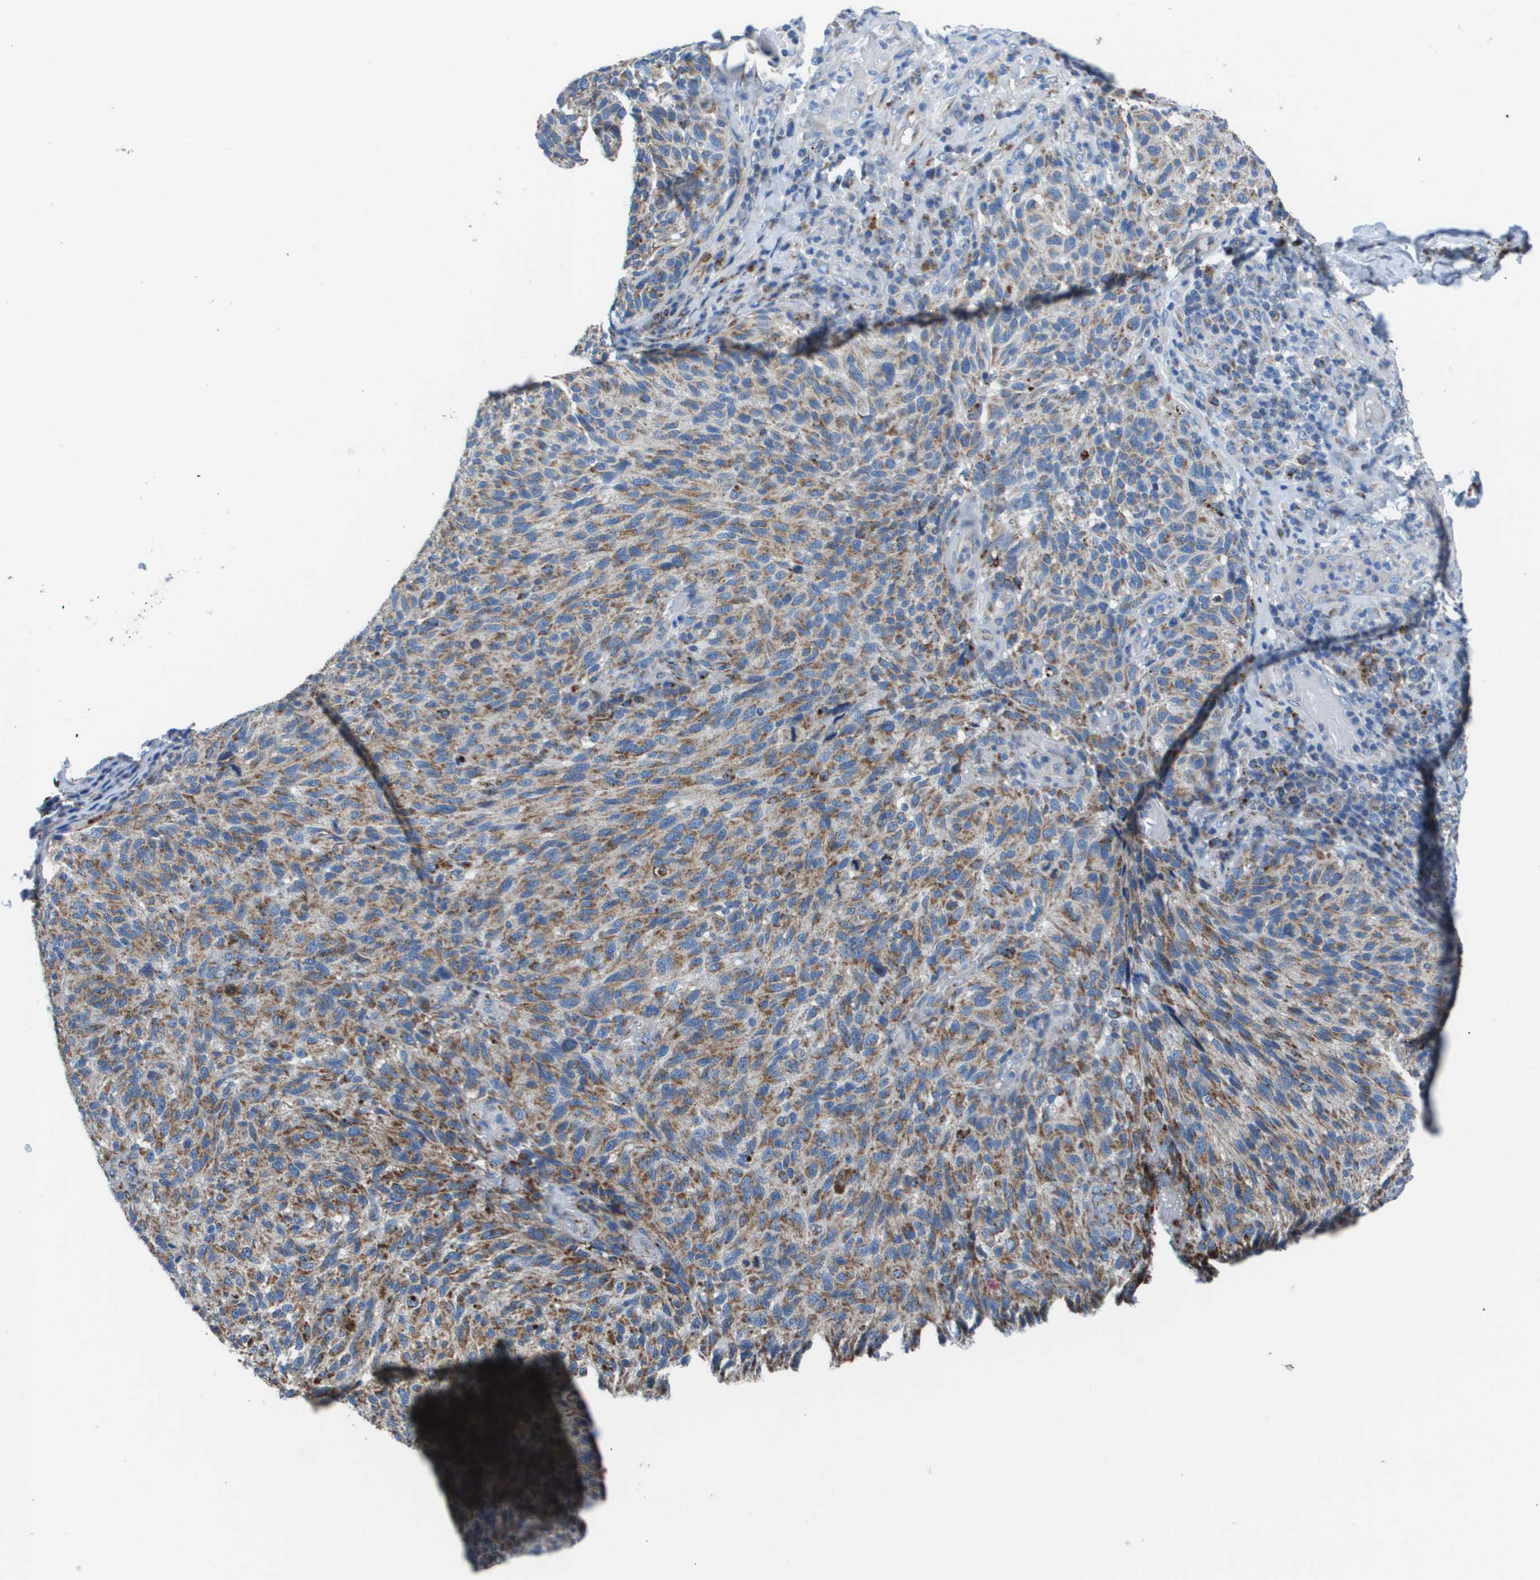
{"staining": {"intensity": "moderate", "quantity": ">75%", "location": "cytoplasmic/membranous"}, "tissue": "melanoma", "cell_type": "Tumor cells", "image_type": "cancer", "snomed": [{"axis": "morphology", "description": "Malignant melanoma, NOS"}, {"axis": "topography", "description": "Skin"}], "caption": "Moderate cytoplasmic/membranous positivity is present in about >75% of tumor cells in malignant melanoma. Using DAB (brown) and hematoxylin (blue) stains, captured at high magnification using brightfield microscopy.", "gene": "ZDHHC3", "patient": {"sex": "female", "age": 73}}